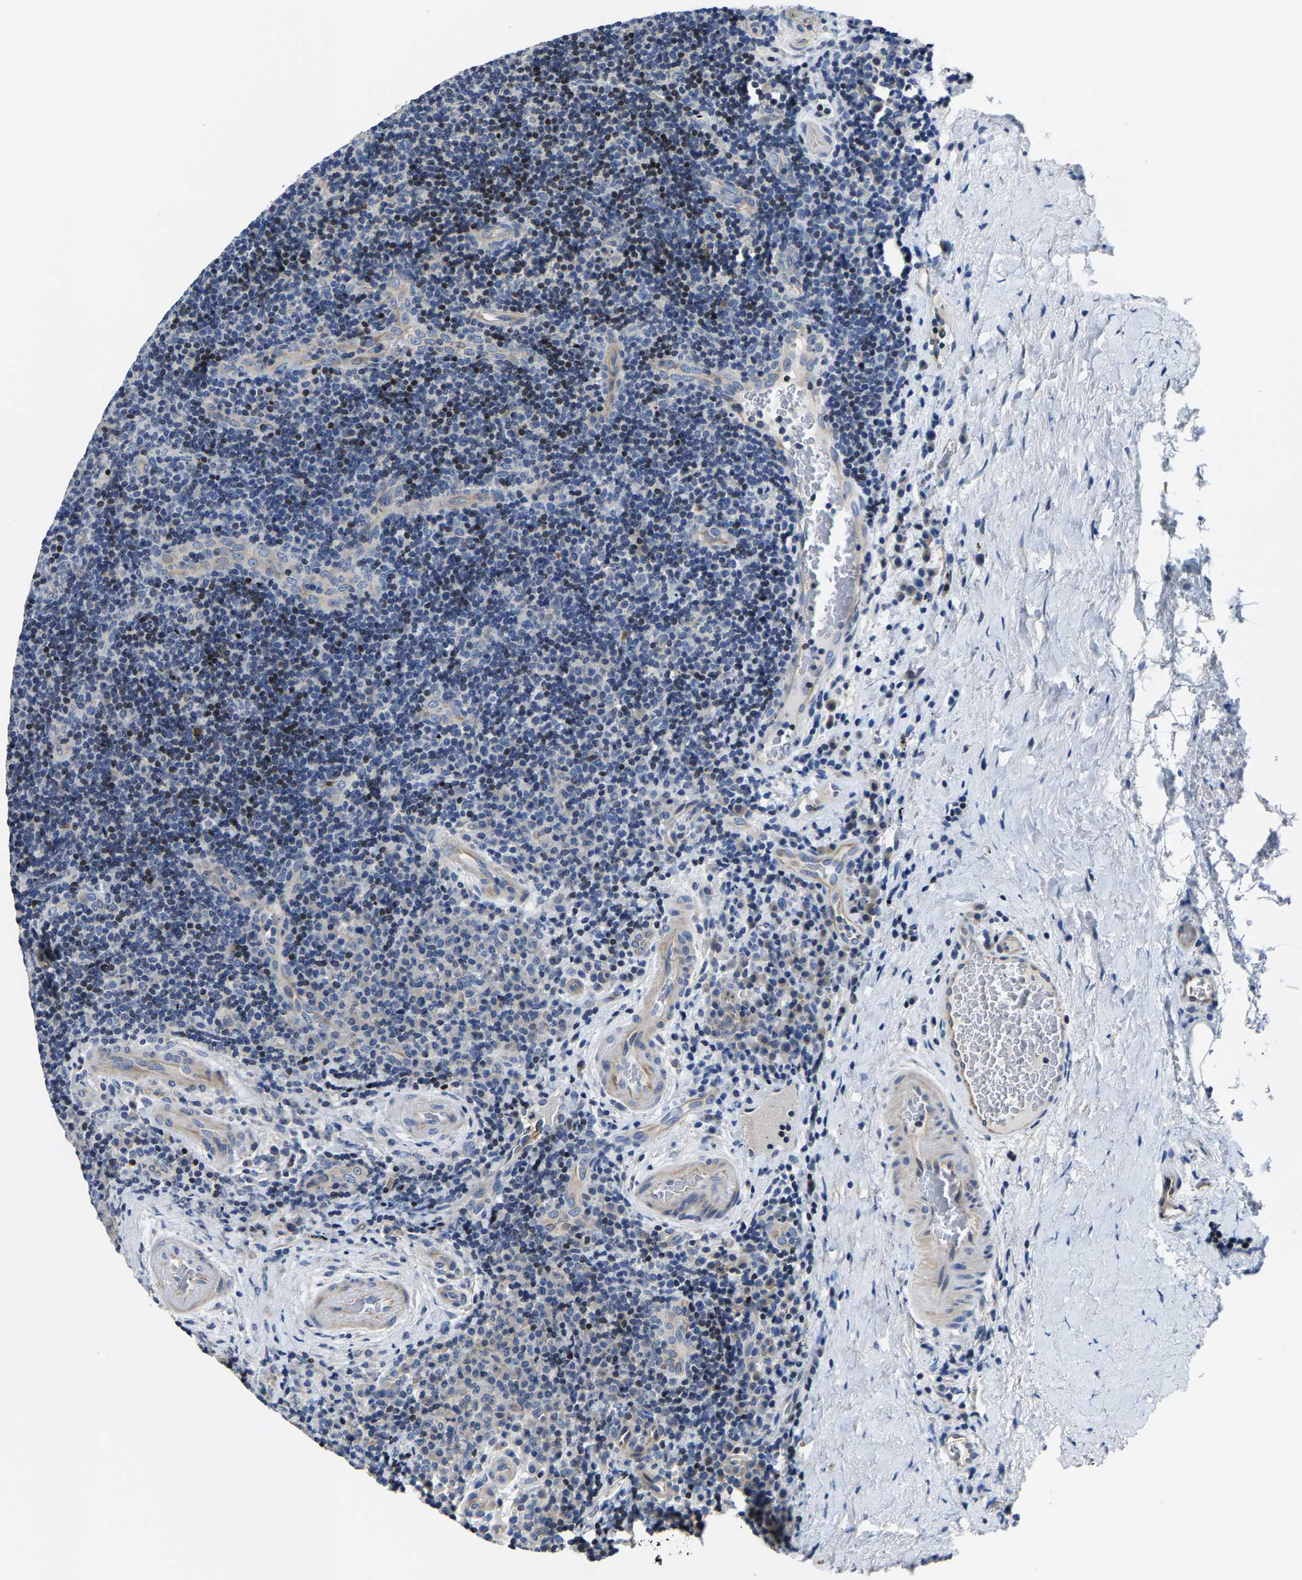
{"staining": {"intensity": "moderate", "quantity": "<25%", "location": "nuclear"}, "tissue": "lymphoma", "cell_type": "Tumor cells", "image_type": "cancer", "snomed": [{"axis": "morphology", "description": "Malignant lymphoma, non-Hodgkin's type, High grade"}, {"axis": "topography", "description": "Tonsil"}], "caption": "Immunohistochemistry (IHC) photomicrograph of lymphoma stained for a protein (brown), which demonstrates low levels of moderate nuclear expression in about <25% of tumor cells.", "gene": "AGBL3", "patient": {"sex": "female", "age": 36}}